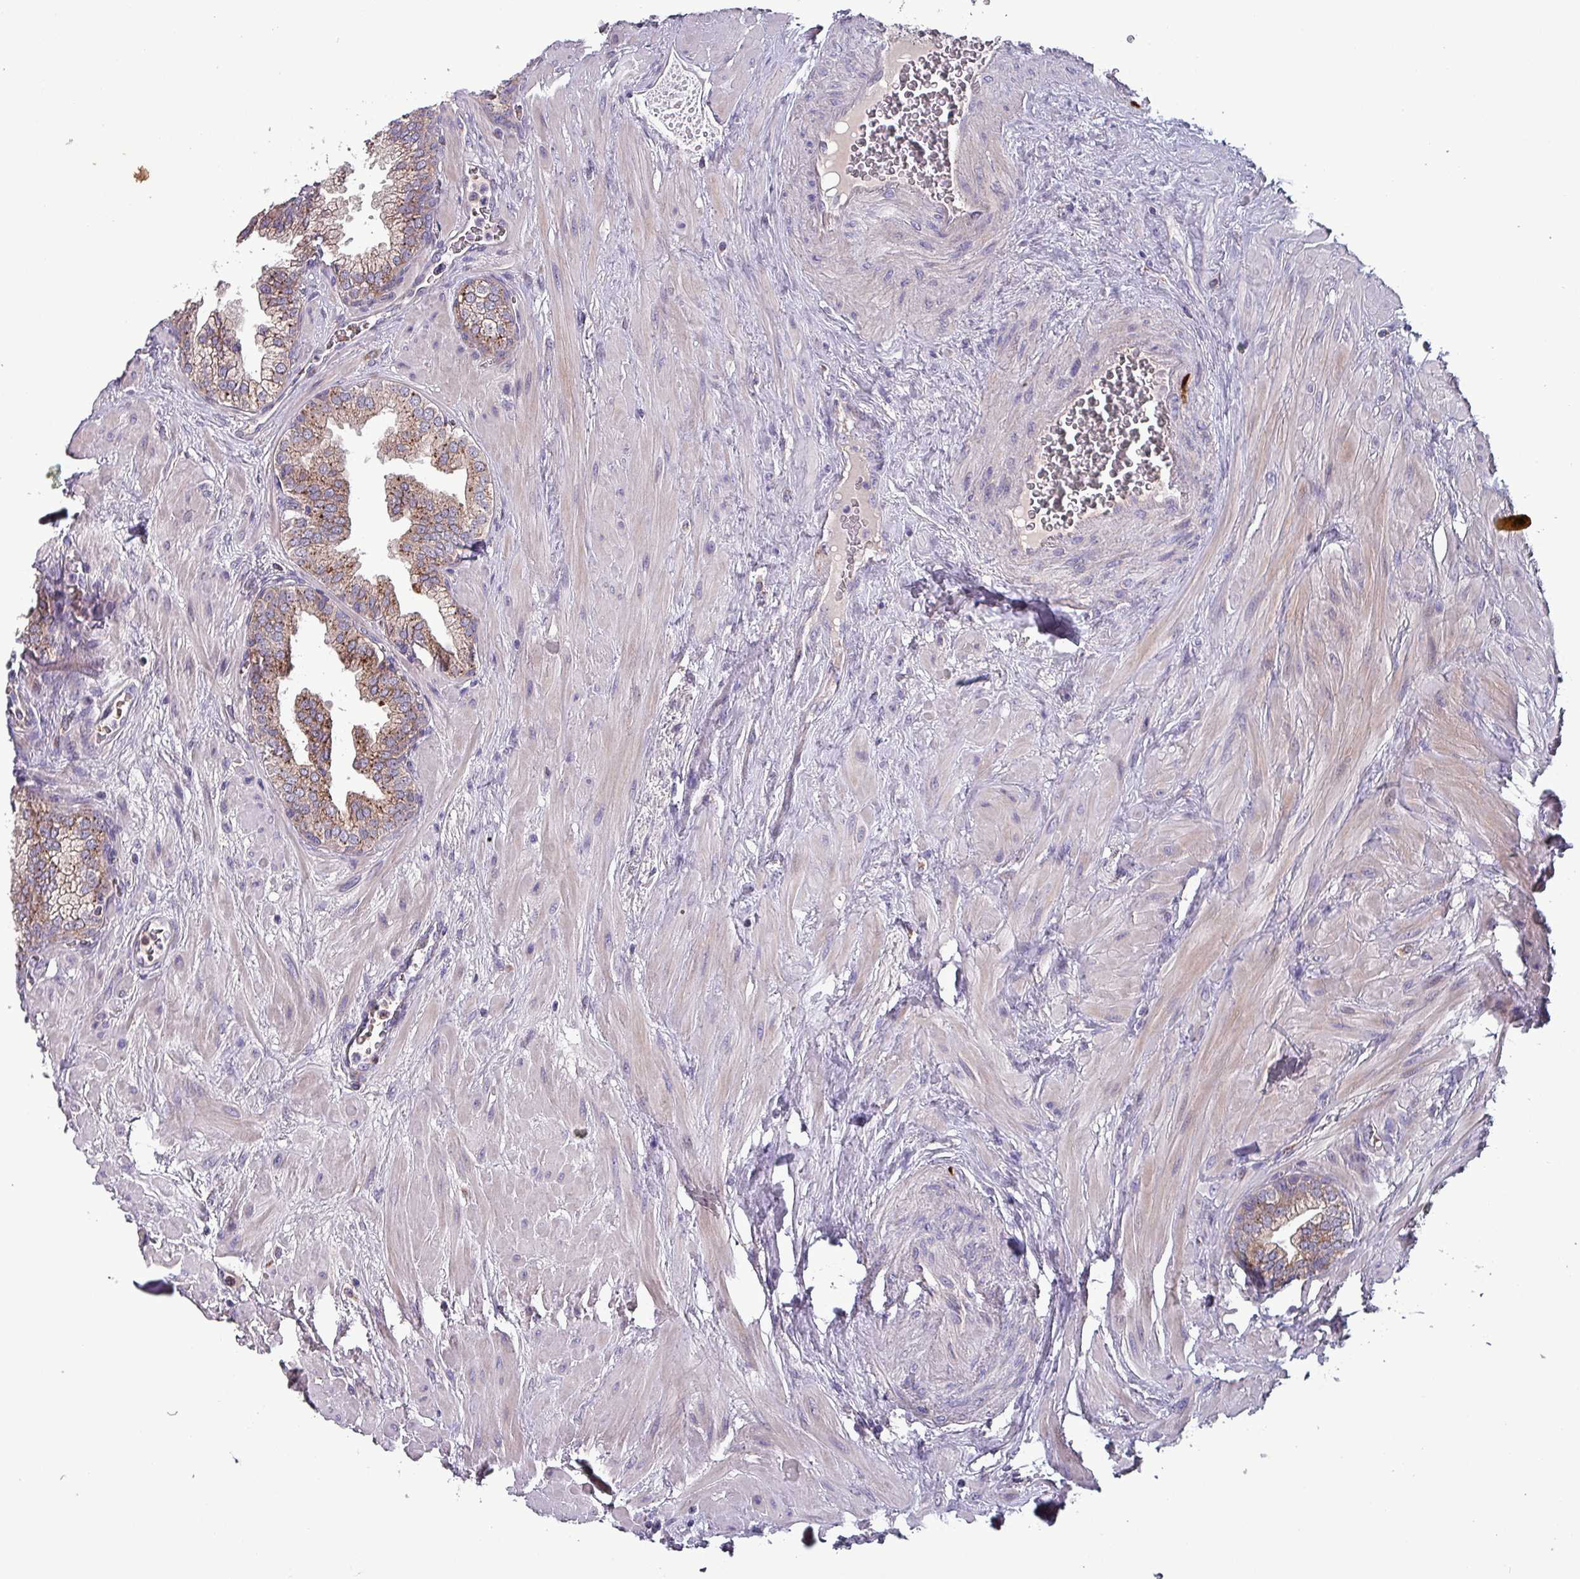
{"staining": {"intensity": "strong", "quantity": "25%-75%", "location": "cytoplasmic/membranous"}, "tissue": "prostate", "cell_type": "Glandular cells", "image_type": "normal", "snomed": [{"axis": "morphology", "description": "Normal tissue, NOS"}, {"axis": "topography", "description": "Prostate"}], "caption": "Immunohistochemistry (IHC) (DAB (3,3'-diaminobenzidine)) staining of unremarkable prostate shows strong cytoplasmic/membranous protein expression in about 25%-75% of glandular cells.", "gene": "ZNF322", "patient": {"sex": "male", "age": 60}}